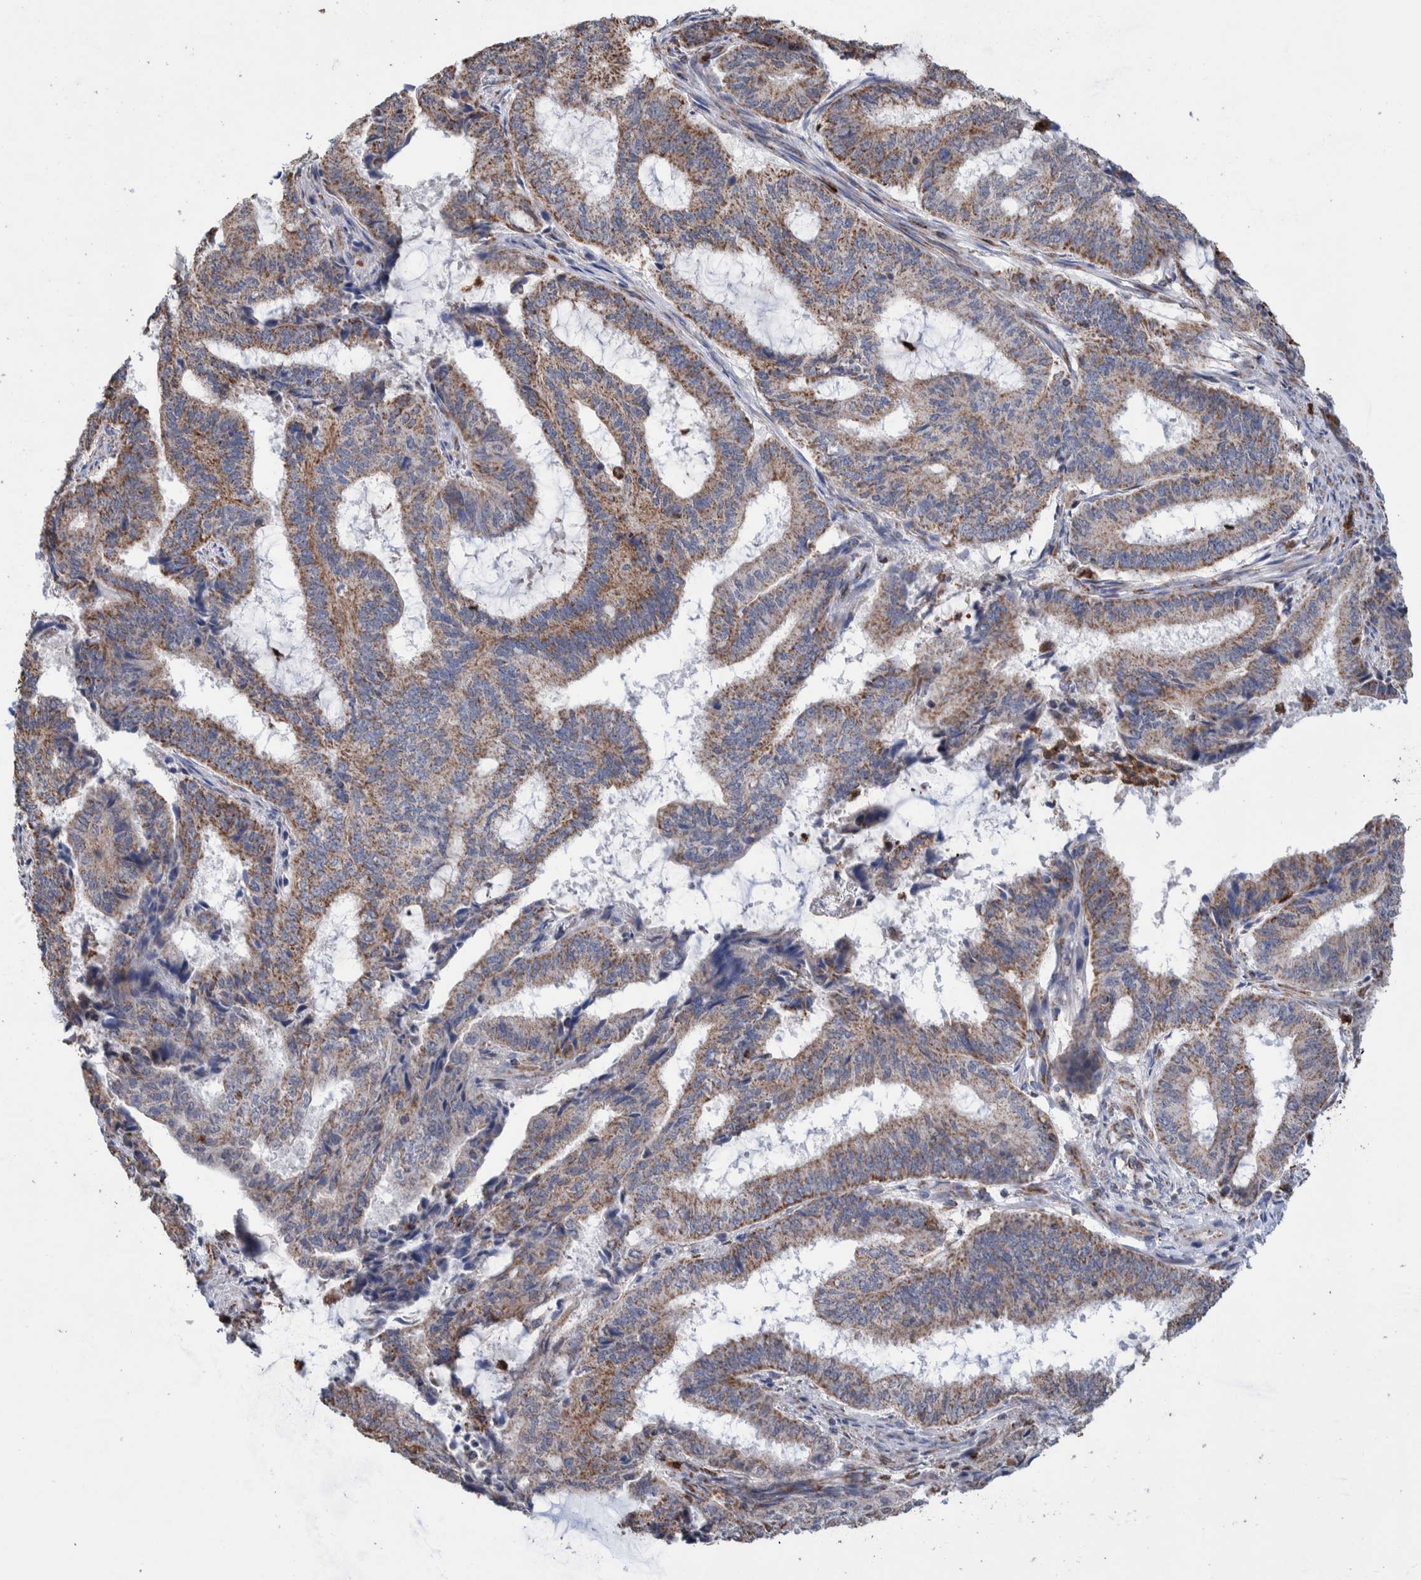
{"staining": {"intensity": "weak", "quantity": ">75%", "location": "cytoplasmic/membranous"}, "tissue": "endometrial cancer", "cell_type": "Tumor cells", "image_type": "cancer", "snomed": [{"axis": "morphology", "description": "Adenocarcinoma, NOS"}, {"axis": "topography", "description": "Endometrium"}], "caption": "Immunohistochemical staining of human endometrial adenocarcinoma shows low levels of weak cytoplasmic/membranous protein positivity in approximately >75% of tumor cells. (Stains: DAB (3,3'-diaminobenzidine) in brown, nuclei in blue, Microscopy: brightfield microscopy at high magnification).", "gene": "DECR1", "patient": {"sex": "female", "age": 51}}